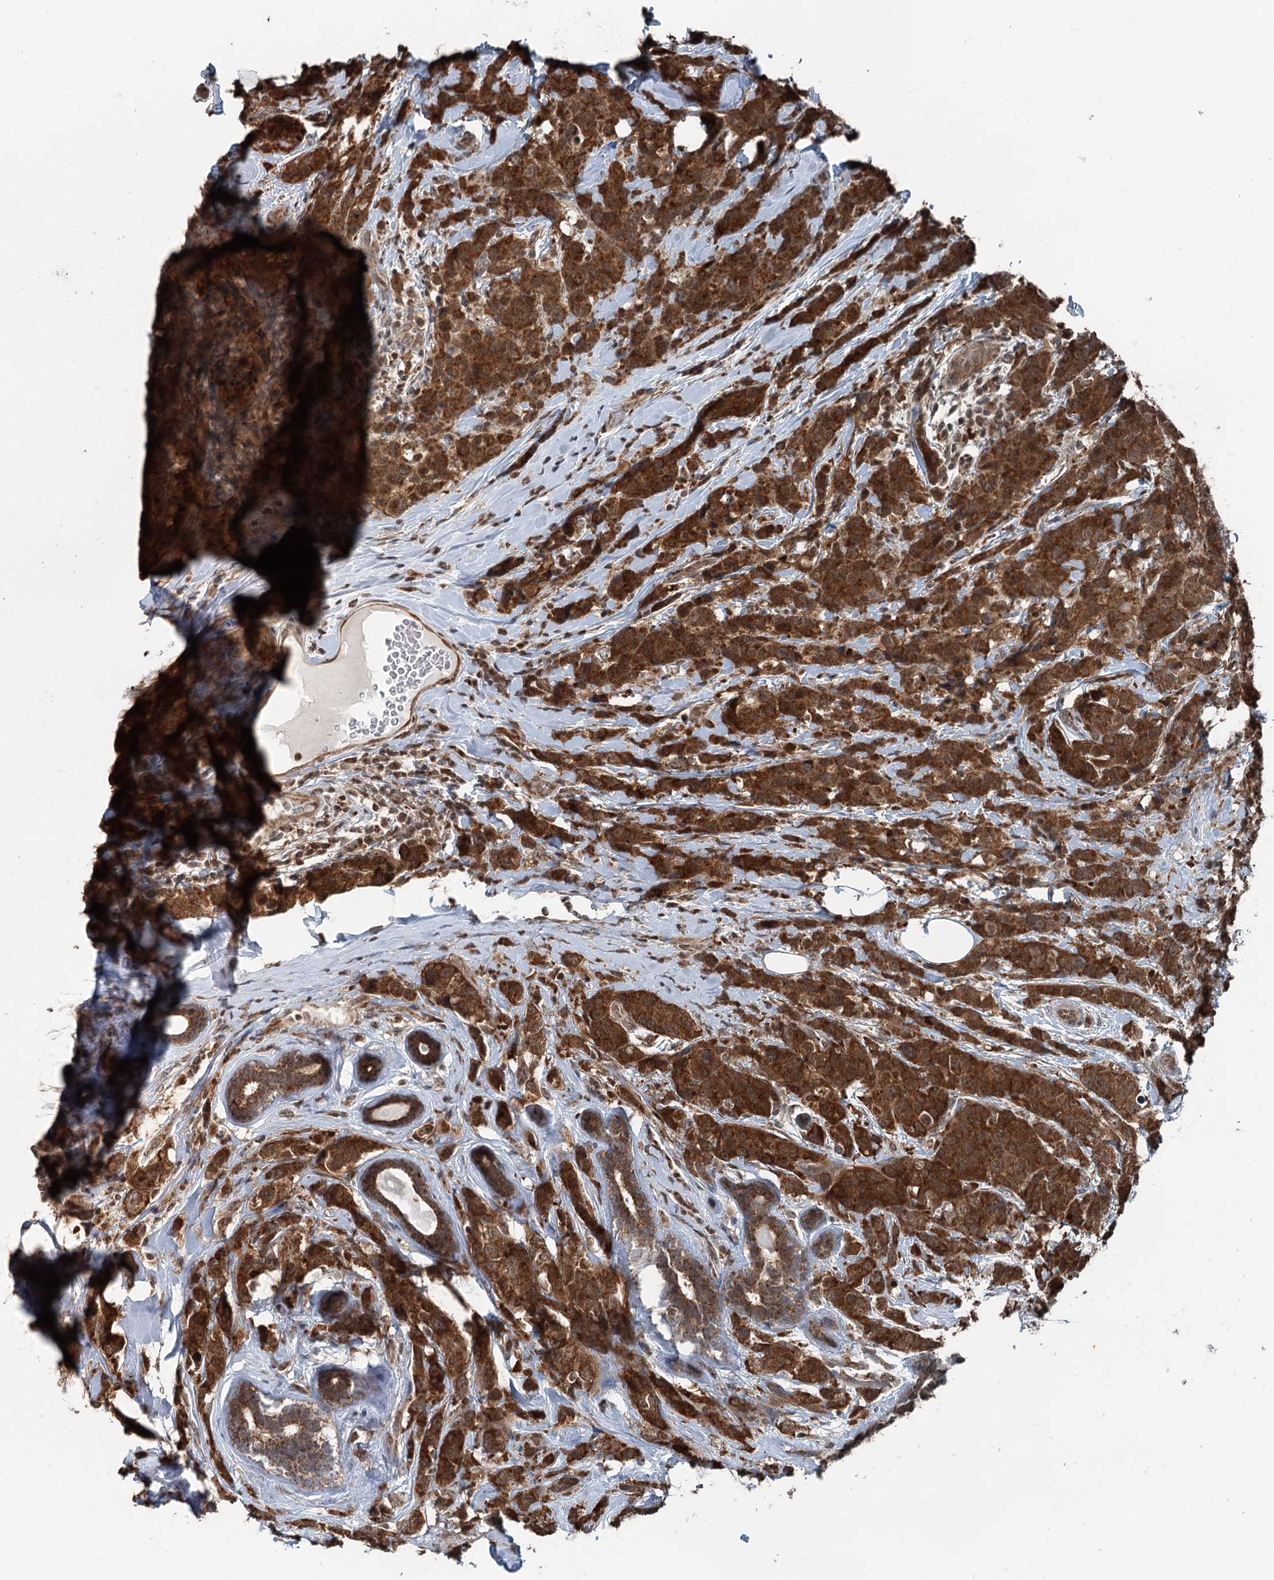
{"staining": {"intensity": "strong", "quantity": ">75%", "location": "cytoplasmic/membranous"}, "tissue": "breast cancer", "cell_type": "Tumor cells", "image_type": "cancer", "snomed": [{"axis": "morphology", "description": "Lobular carcinoma"}, {"axis": "topography", "description": "Breast"}], "caption": "A brown stain labels strong cytoplasmic/membranous staining of a protein in human breast cancer tumor cells.", "gene": "WAPL", "patient": {"sex": "female", "age": 59}}